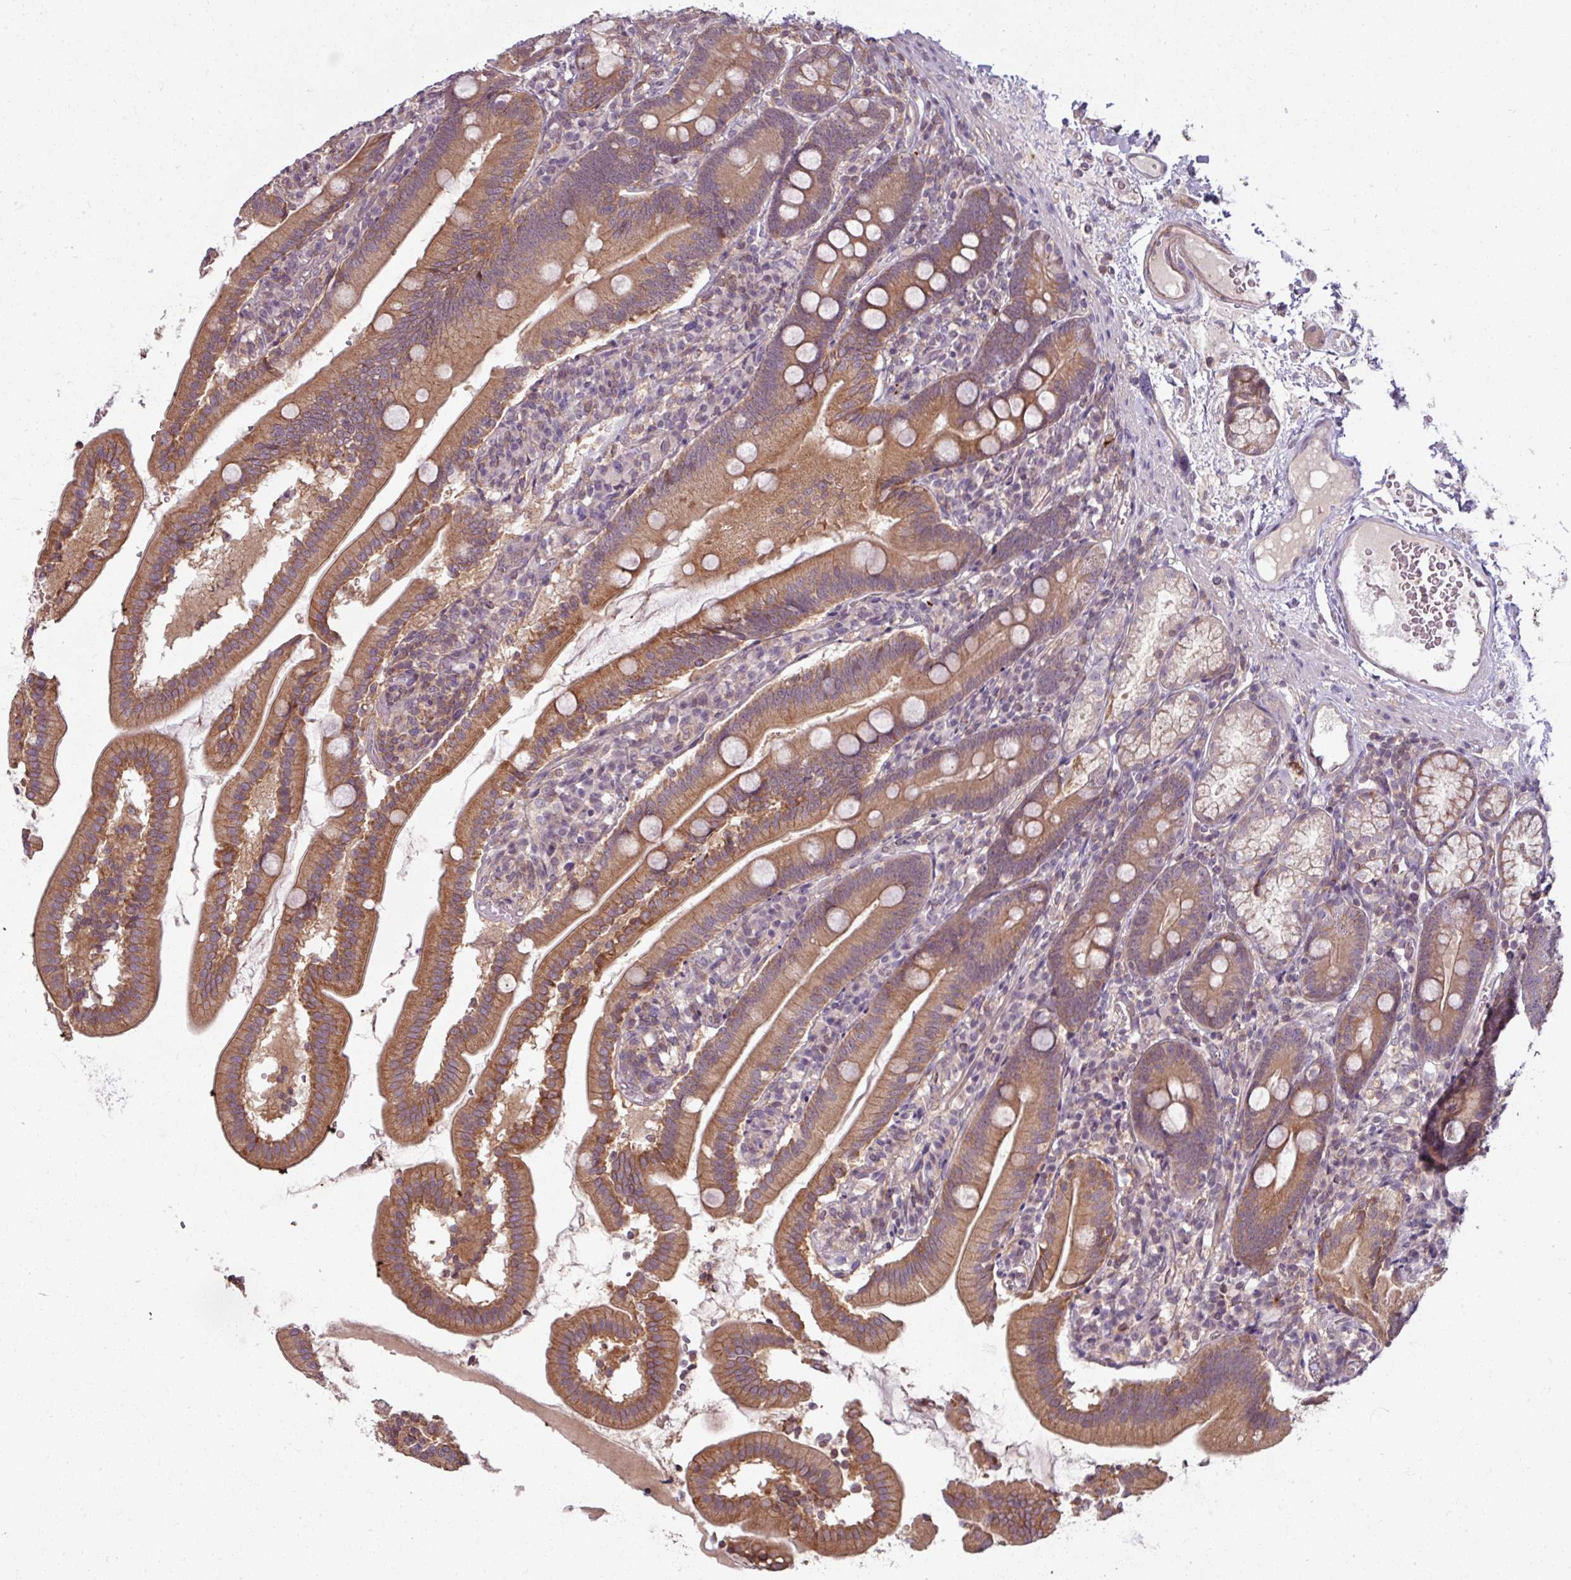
{"staining": {"intensity": "moderate", "quantity": ">75%", "location": "cytoplasmic/membranous"}, "tissue": "duodenum", "cell_type": "Glandular cells", "image_type": "normal", "snomed": [{"axis": "morphology", "description": "Normal tissue, NOS"}, {"axis": "topography", "description": "Duodenum"}], "caption": "Brown immunohistochemical staining in unremarkable duodenum shows moderate cytoplasmic/membranous positivity in about >75% of glandular cells. The staining was performed using DAB, with brown indicating positive protein expression. Nuclei are stained blue with hematoxylin.", "gene": "TUSC3", "patient": {"sex": "female", "age": 67}}